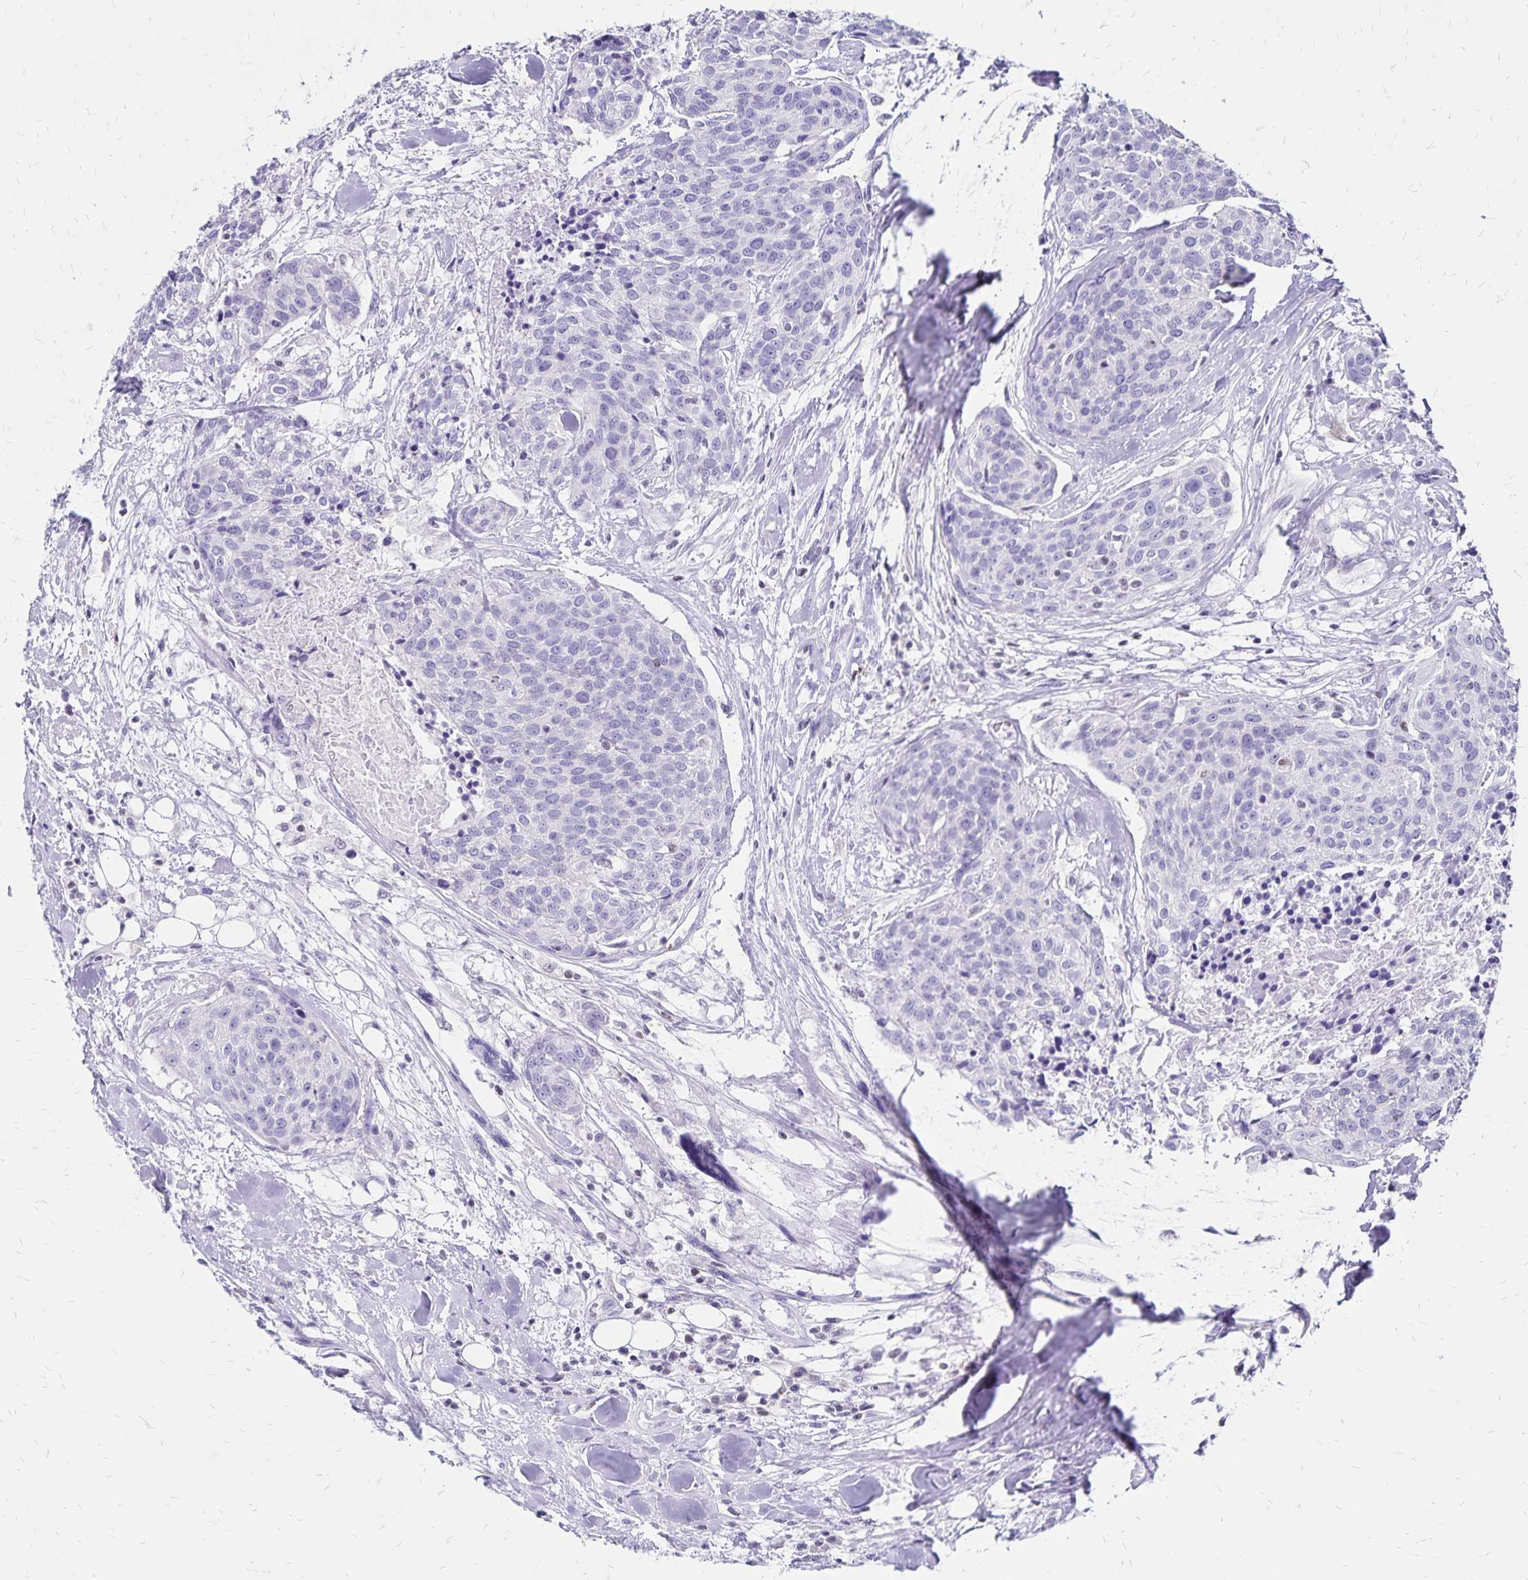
{"staining": {"intensity": "negative", "quantity": "none", "location": "none"}, "tissue": "head and neck cancer", "cell_type": "Tumor cells", "image_type": "cancer", "snomed": [{"axis": "morphology", "description": "Squamous cell carcinoma, NOS"}, {"axis": "topography", "description": "Oral tissue"}, {"axis": "topography", "description": "Head-Neck"}], "caption": "Immunohistochemistry photomicrograph of neoplastic tissue: head and neck cancer (squamous cell carcinoma) stained with DAB shows no significant protein positivity in tumor cells. (DAB IHC visualized using brightfield microscopy, high magnification).", "gene": "IKZF1", "patient": {"sex": "male", "age": 64}}